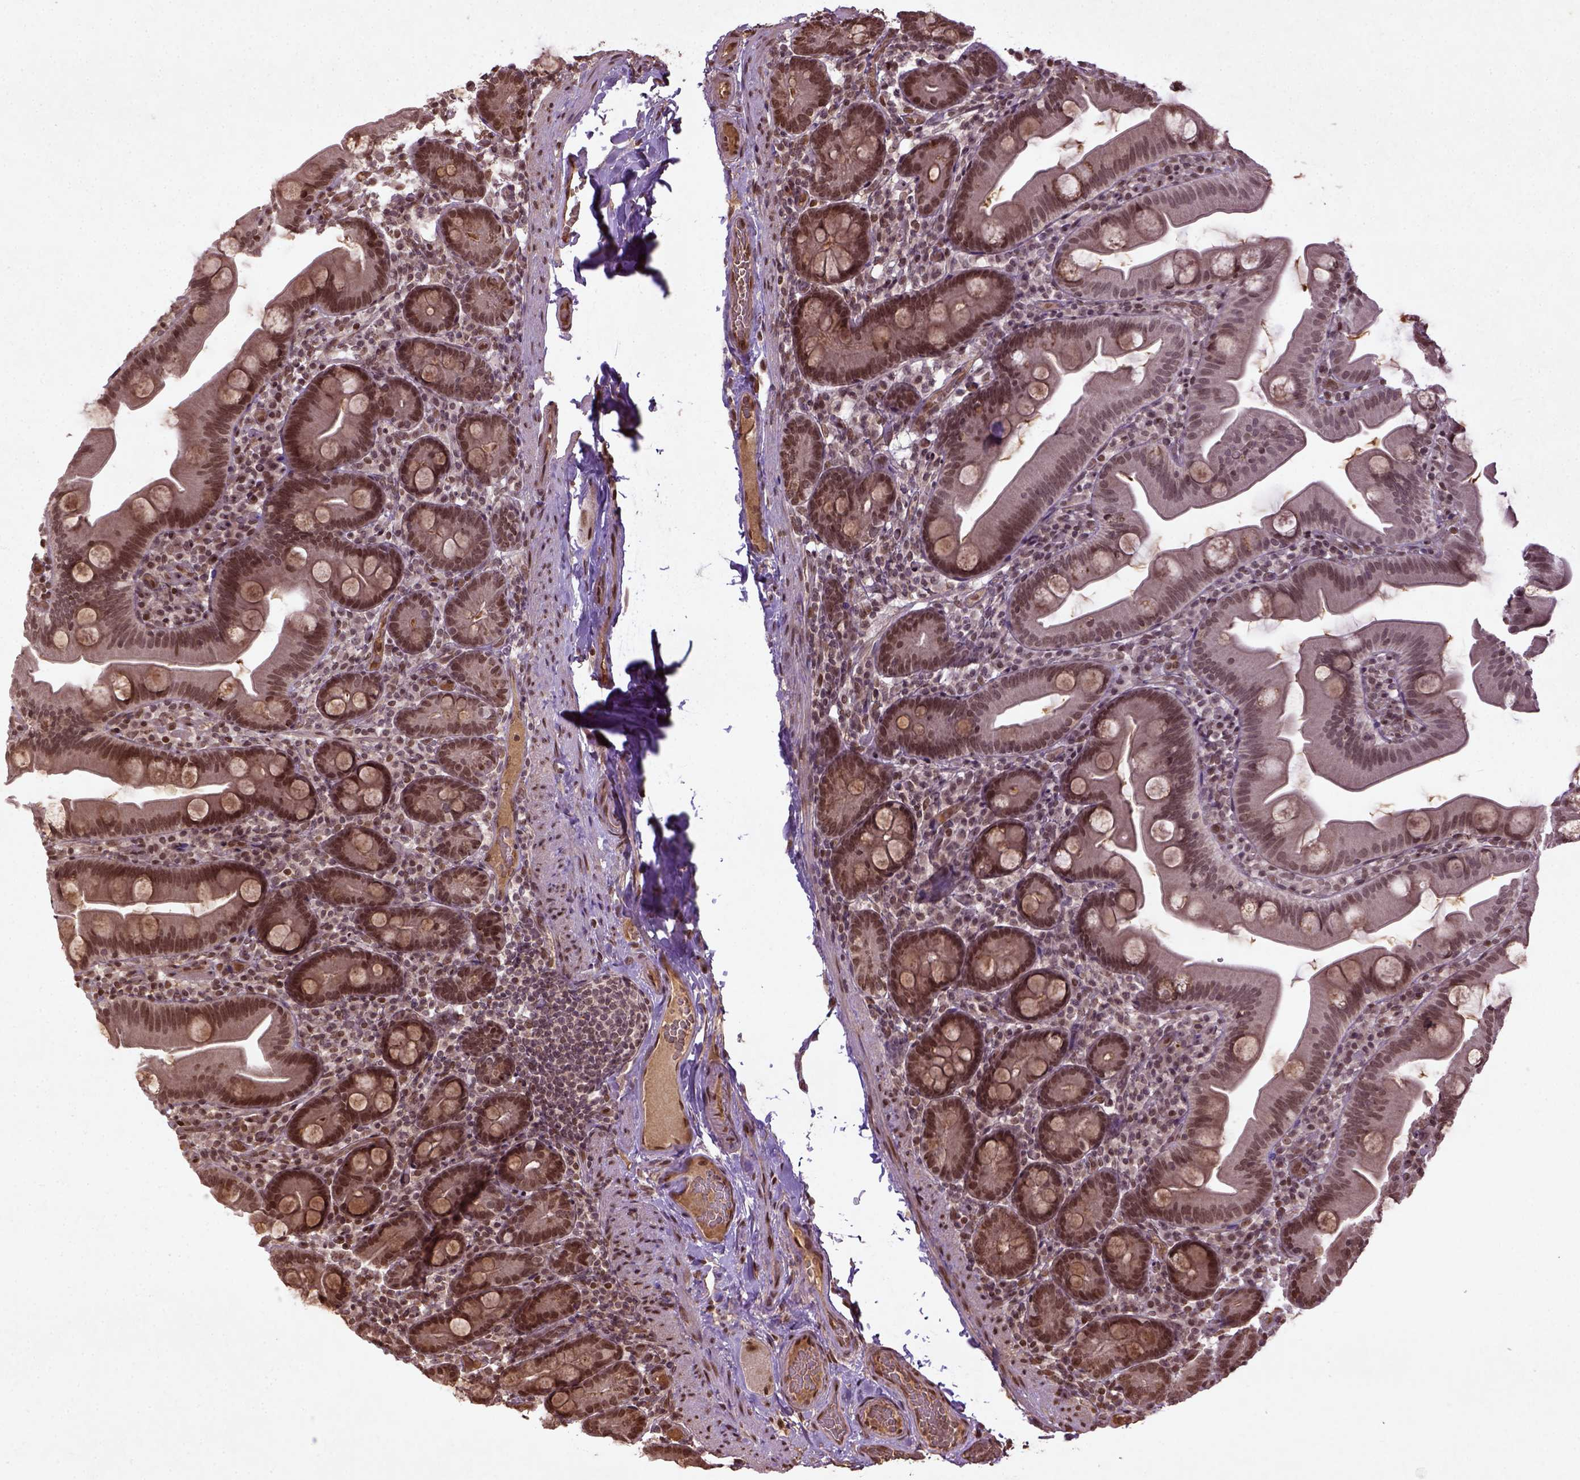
{"staining": {"intensity": "moderate", "quantity": ">75%", "location": "nuclear"}, "tissue": "small intestine", "cell_type": "Glandular cells", "image_type": "normal", "snomed": [{"axis": "morphology", "description": "Normal tissue, NOS"}, {"axis": "topography", "description": "Small intestine"}], "caption": "This histopathology image shows immunohistochemistry (IHC) staining of benign small intestine, with medium moderate nuclear expression in approximately >75% of glandular cells.", "gene": "BANF1", "patient": {"sex": "female", "age": 68}}